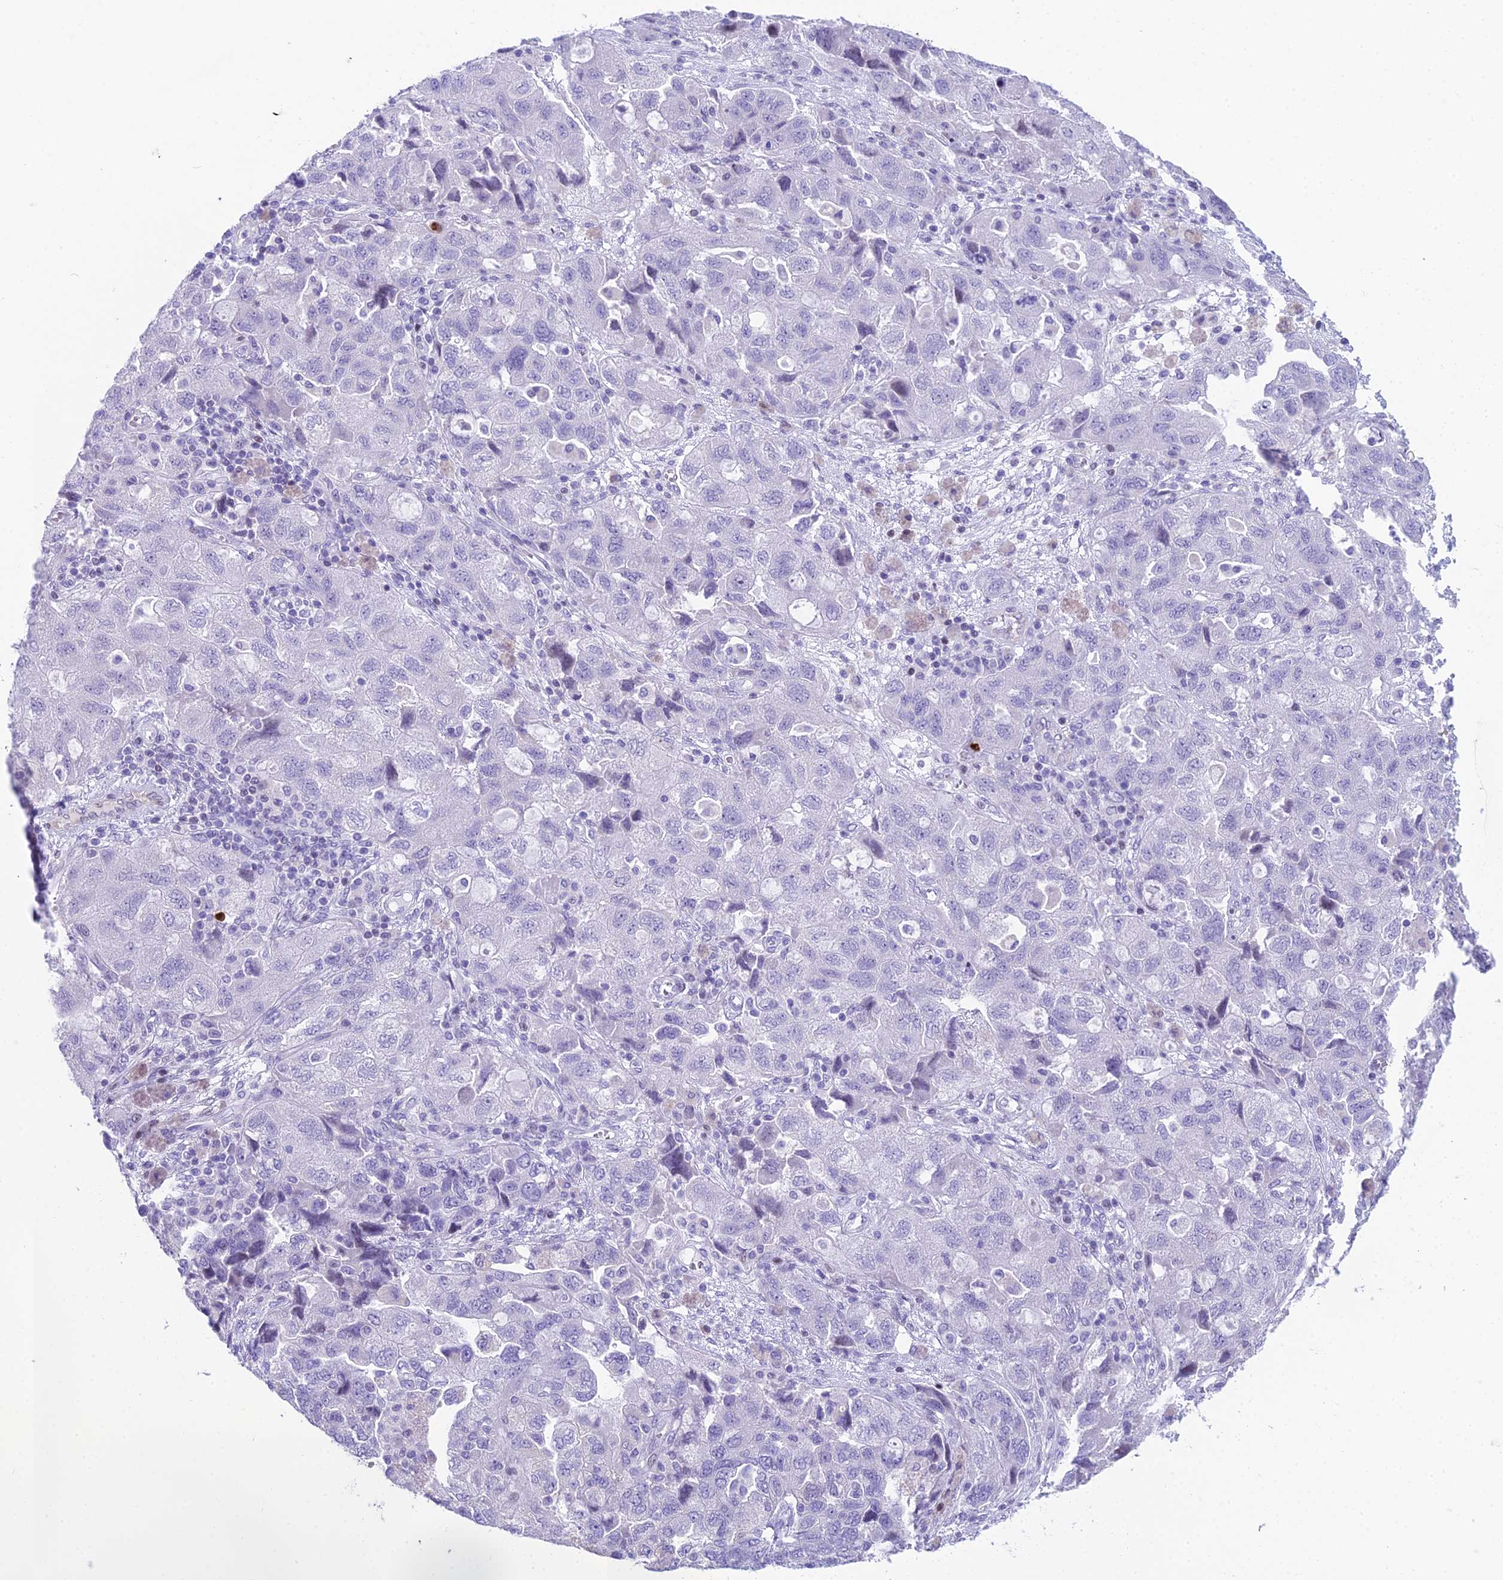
{"staining": {"intensity": "negative", "quantity": "none", "location": "none"}, "tissue": "ovarian cancer", "cell_type": "Tumor cells", "image_type": "cancer", "snomed": [{"axis": "morphology", "description": "Carcinoma, NOS"}, {"axis": "morphology", "description": "Cystadenocarcinoma, serous, NOS"}, {"axis": "topography", "description": "Ovary"}], "caption": "DAB (3,3'-diaminobenzidine) immunohistochemical staining of ovarian carcinoma shows no significant positivity in tumor cells.", "gene": "CC2D2A", "patient": {"sex": "female", "age": 69}}